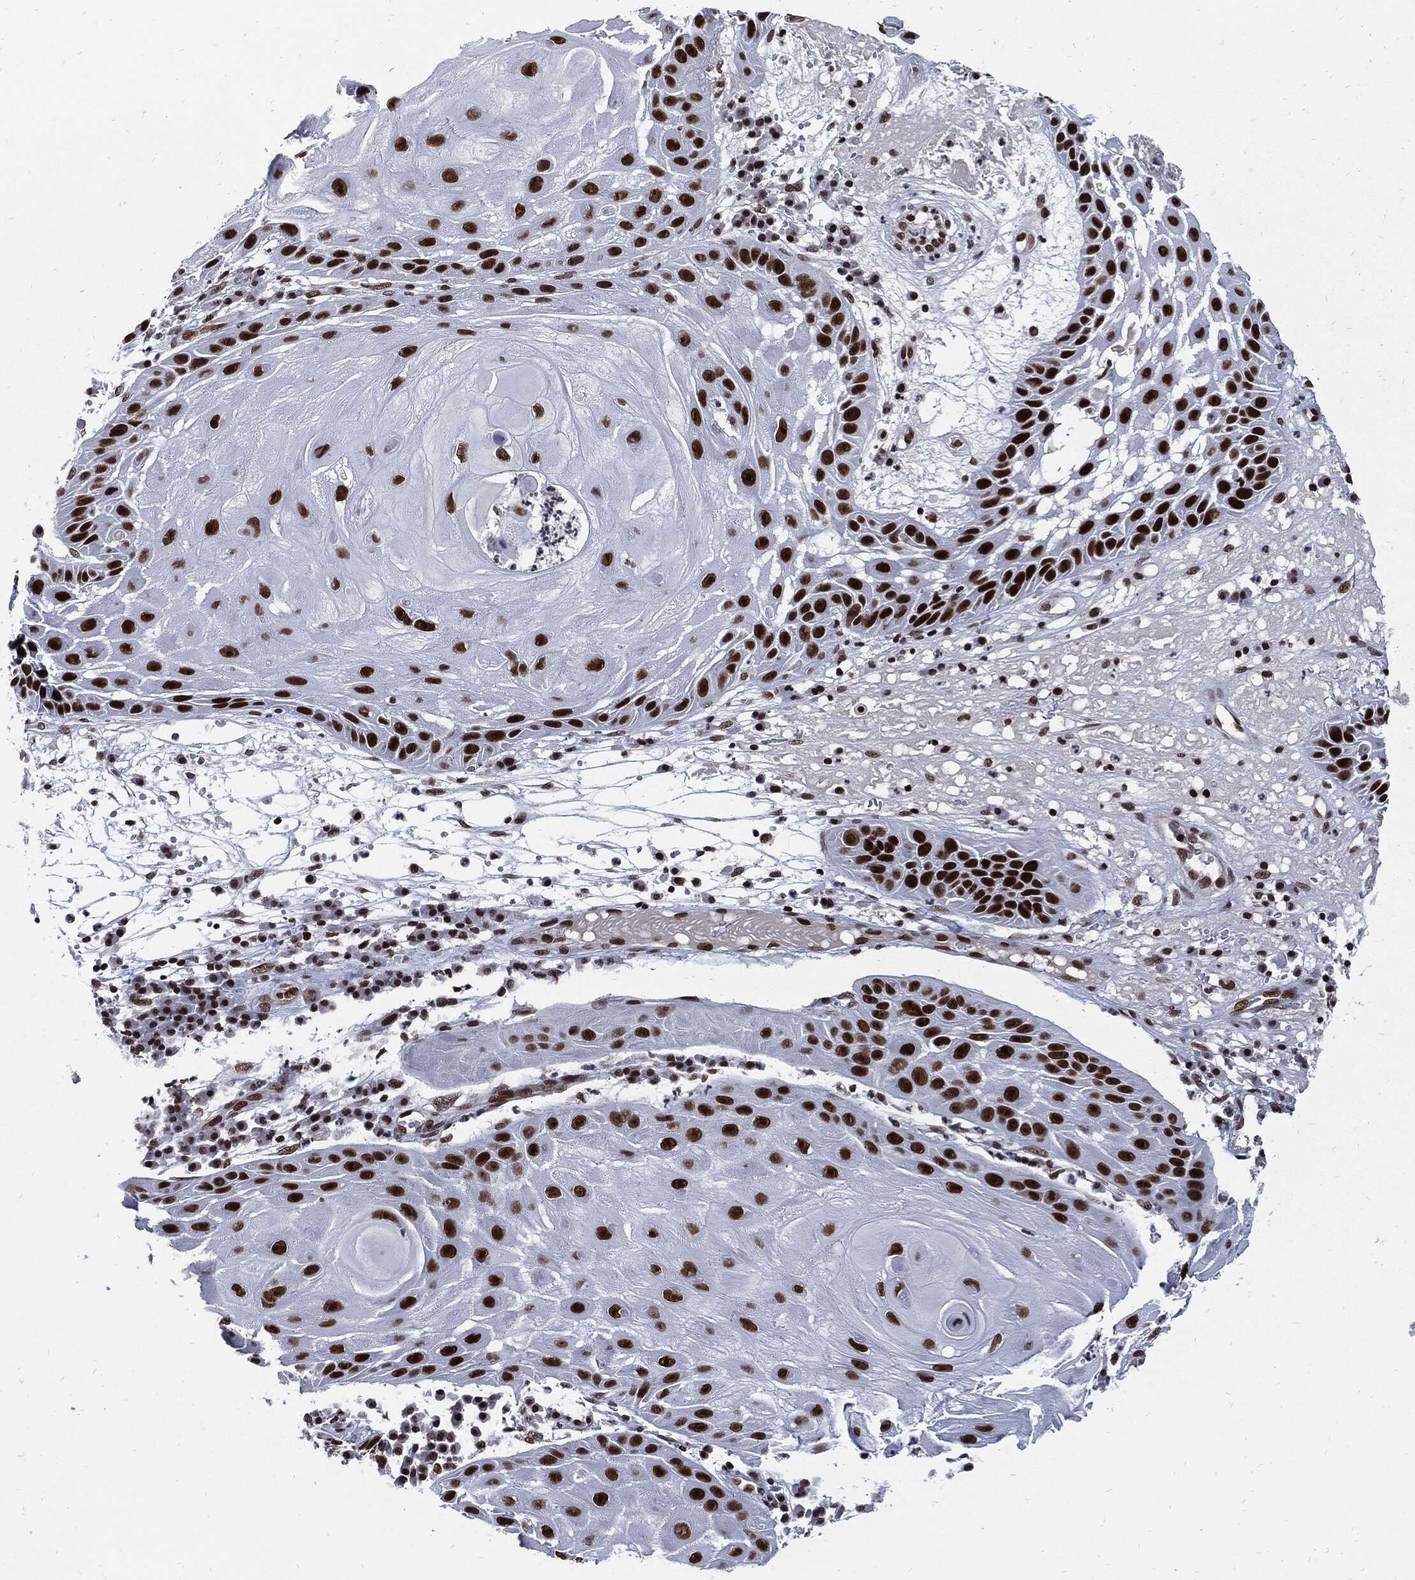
{"staining": {"intensity": "strong", "quantity": ">75%", "location": "nuclear"}, "tissue": "skin cancer", "cell_type": "Tumor cells", "image_type": "cancer", "snomed": [{"axis": "morphology", "description": "Normal tissue, NOS"}, {"axis": "morphology", "description": "Squamous cell carcinoma, NOS"}, {"axis": "topography", "description": "Skin"}], "caption": "The photomicrograph reveals a brown stain indicating the presence of a protein in the nuclear of tumor cells in squamous cell carcinoma (skin).", "gene": "TERF2", "patient": {"sex": "male", "age": 79}}